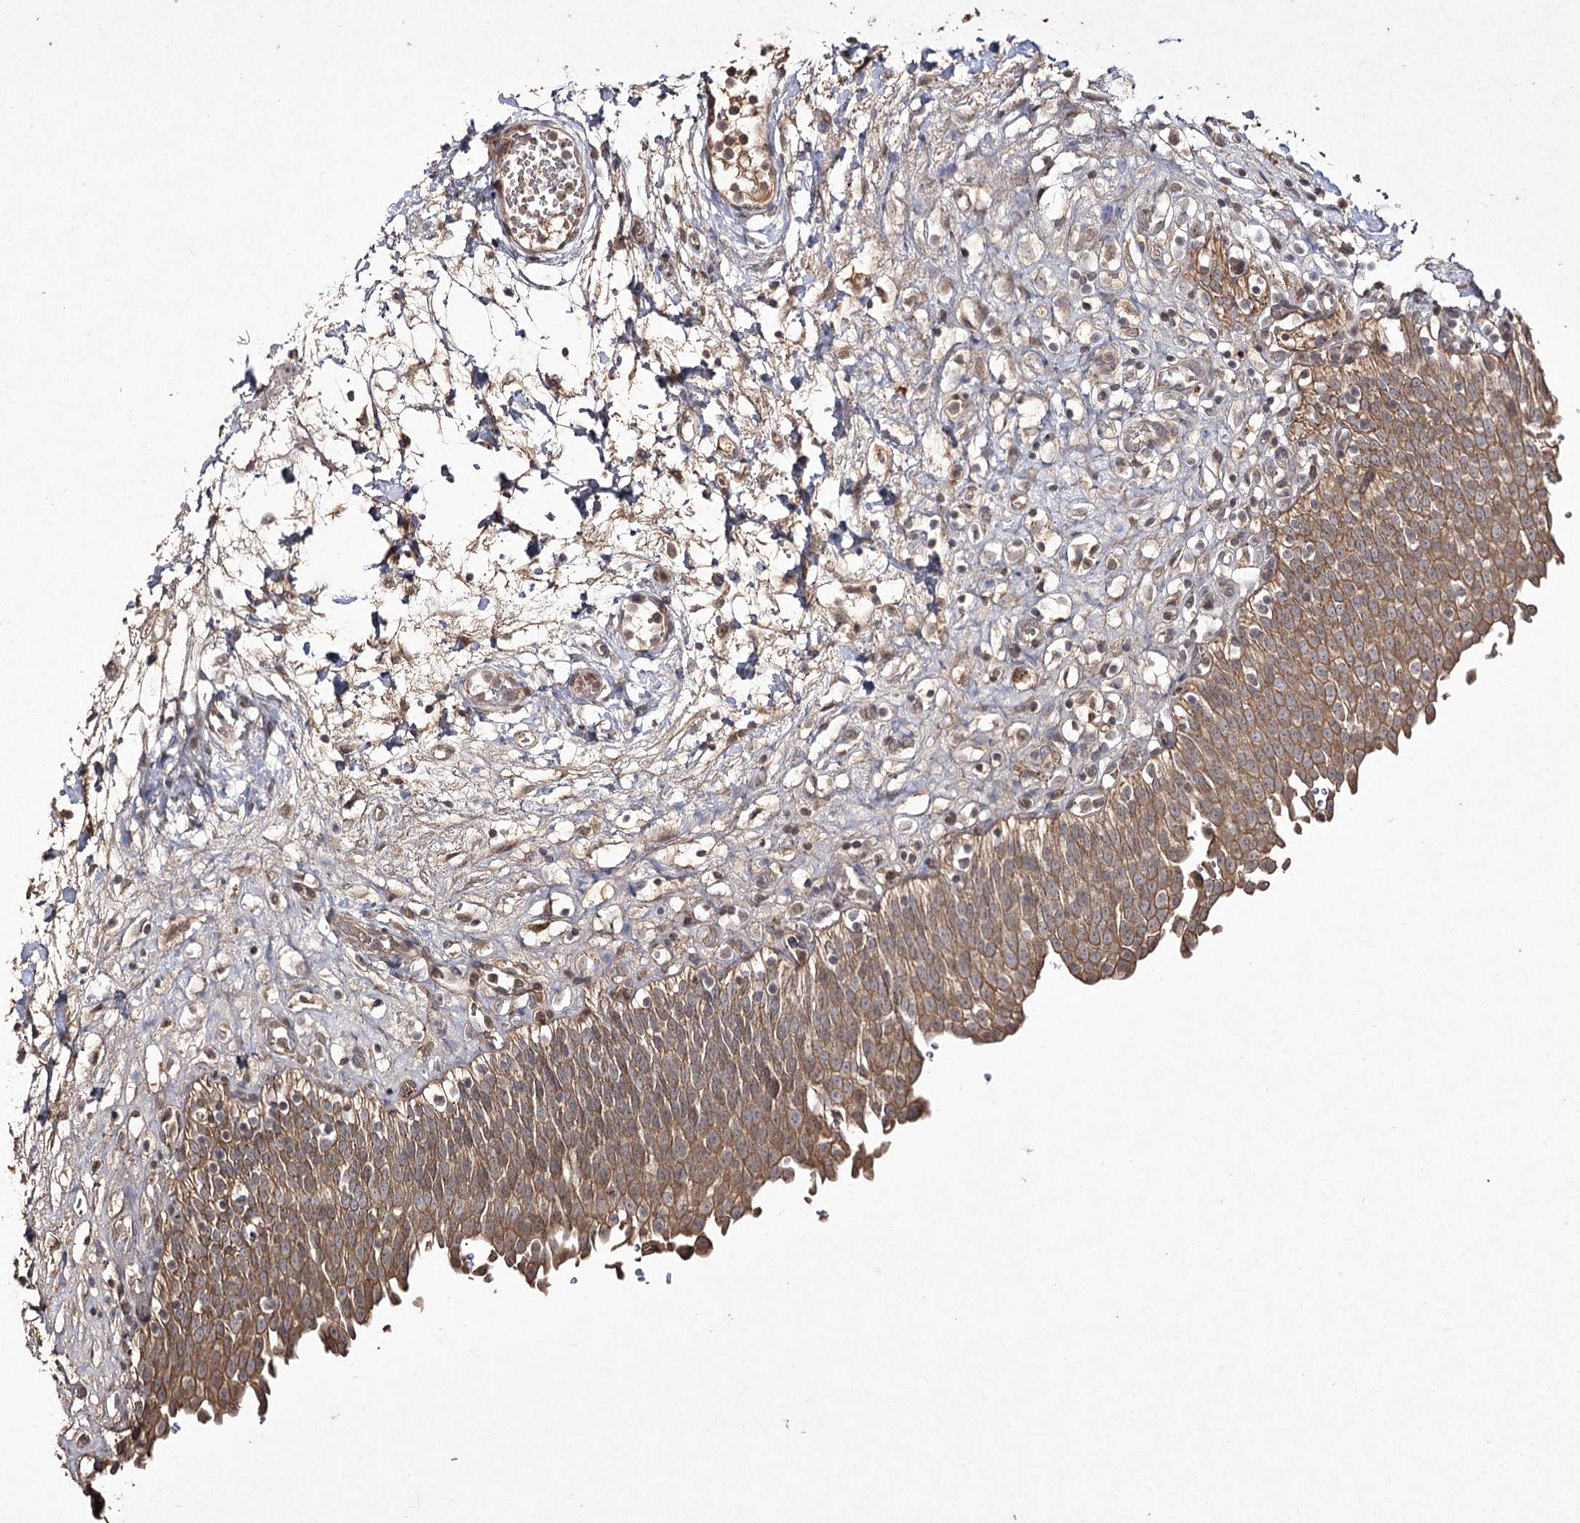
{"staining": {"intensity": "moderate", "quantity": ">75%", "location": "cytoplasmic/membranous"}, "tissue": "urinary bladder", "cell_type": "Urothelial cells", "image_type": "normal", "snomed": [{"axis": "morphology", "description": "Urothelial carcinoma, High grade"}, {"axis": "topography", "description": "Urinary bladder"}], "caption": "Human urinary bladder stained for a protein (brown) demonstrates moderate cytoplasmic/membranous positive positivity in about >75% of urothelial cells.", "gene": "FANCL", "patient": {"sex": "male", "age": 46}}